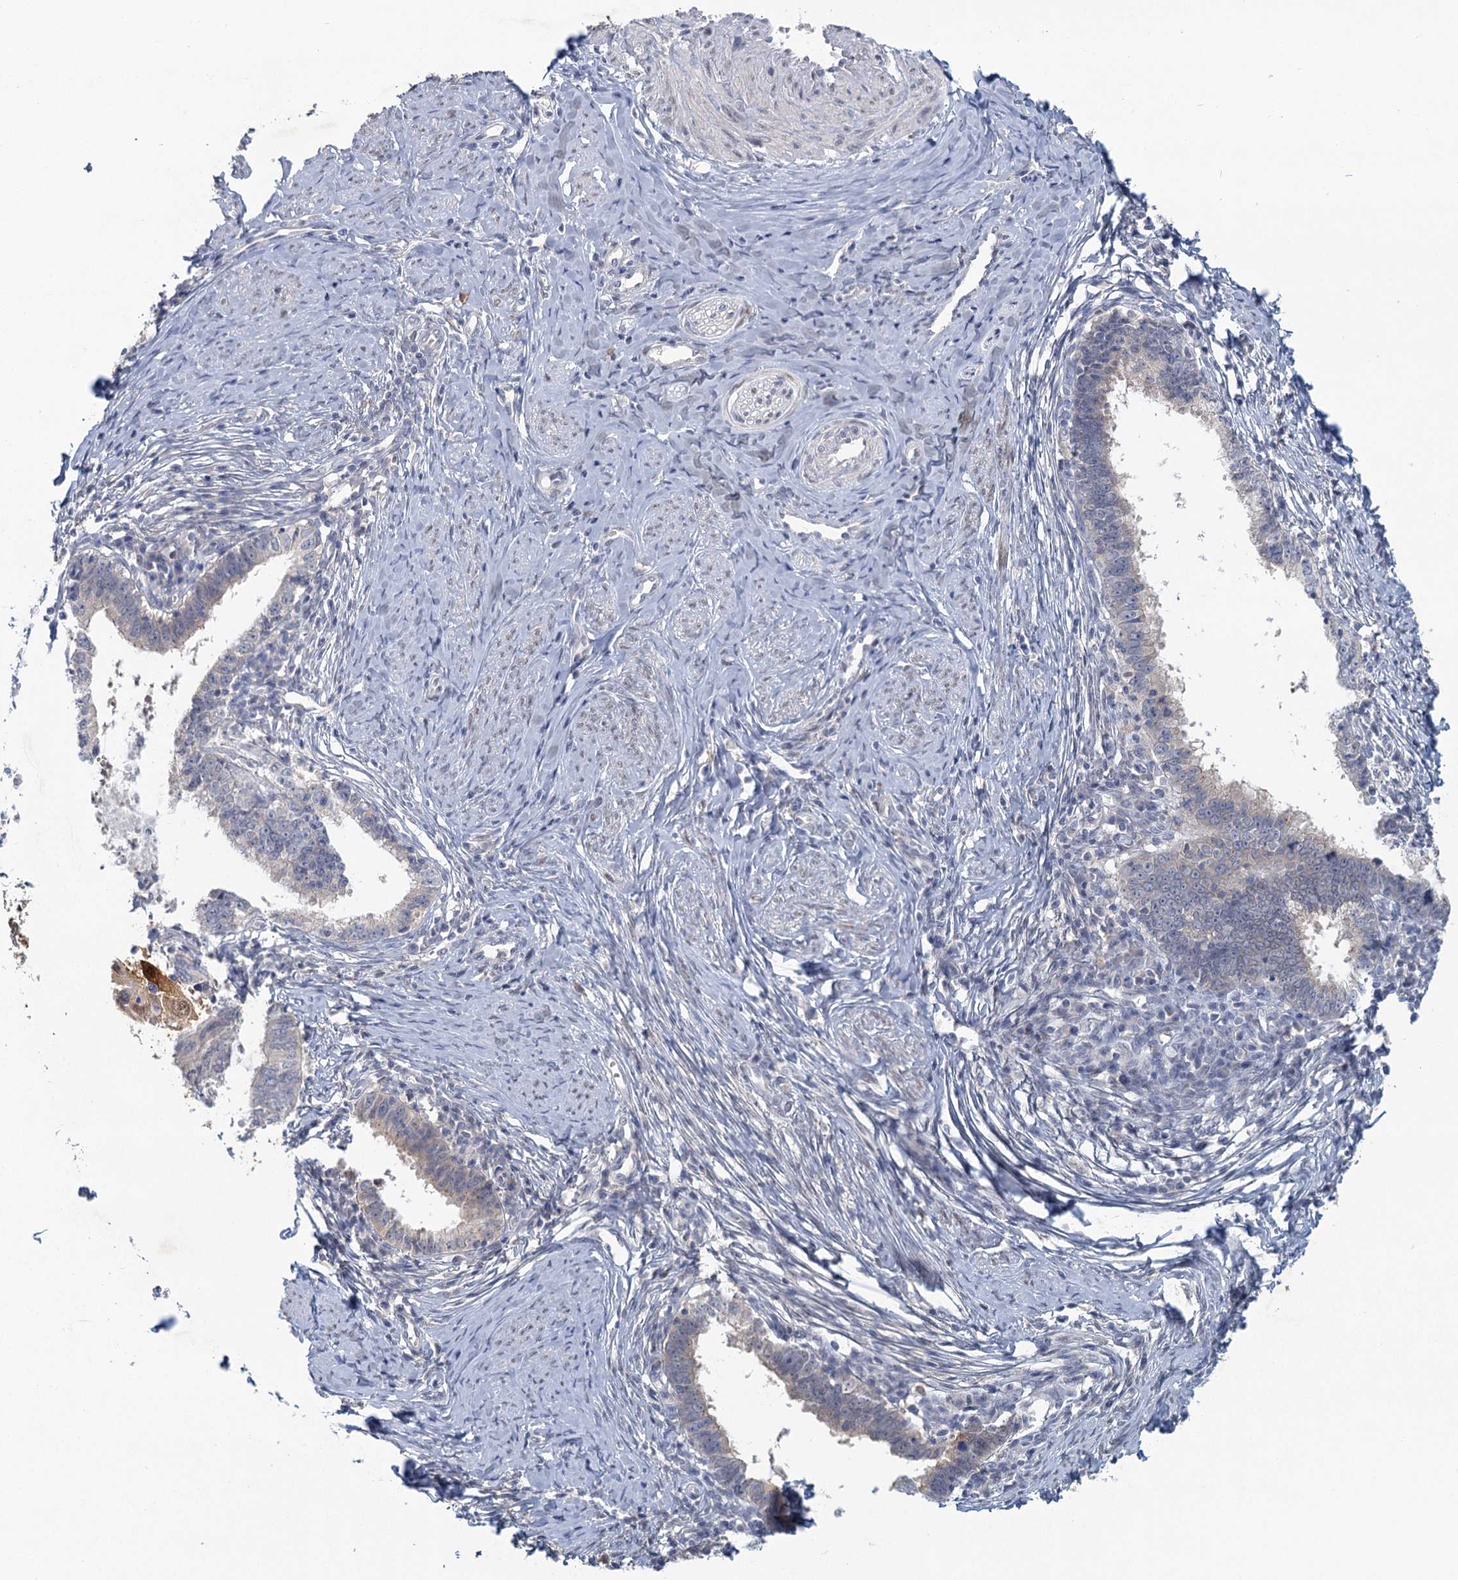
{"staining": {"intensity": "negative", "quantity": "none", "location": "none"}, "tissue": "cervical cancer", "cell_type": "Tumor cells", "image_type": "cancer", "snomed": [{"axis": "morphology", "description": "Adenocarcinoma, NOS"}, {"axis": "topography", "description": "Cervix"}], "caption": "Micrograph shows no significant protein positivity in tumor cells of cervical cancer (adenocarcinoma).", "gene": "MYO7B", "patient": {"sex": "female", "age": 36}}